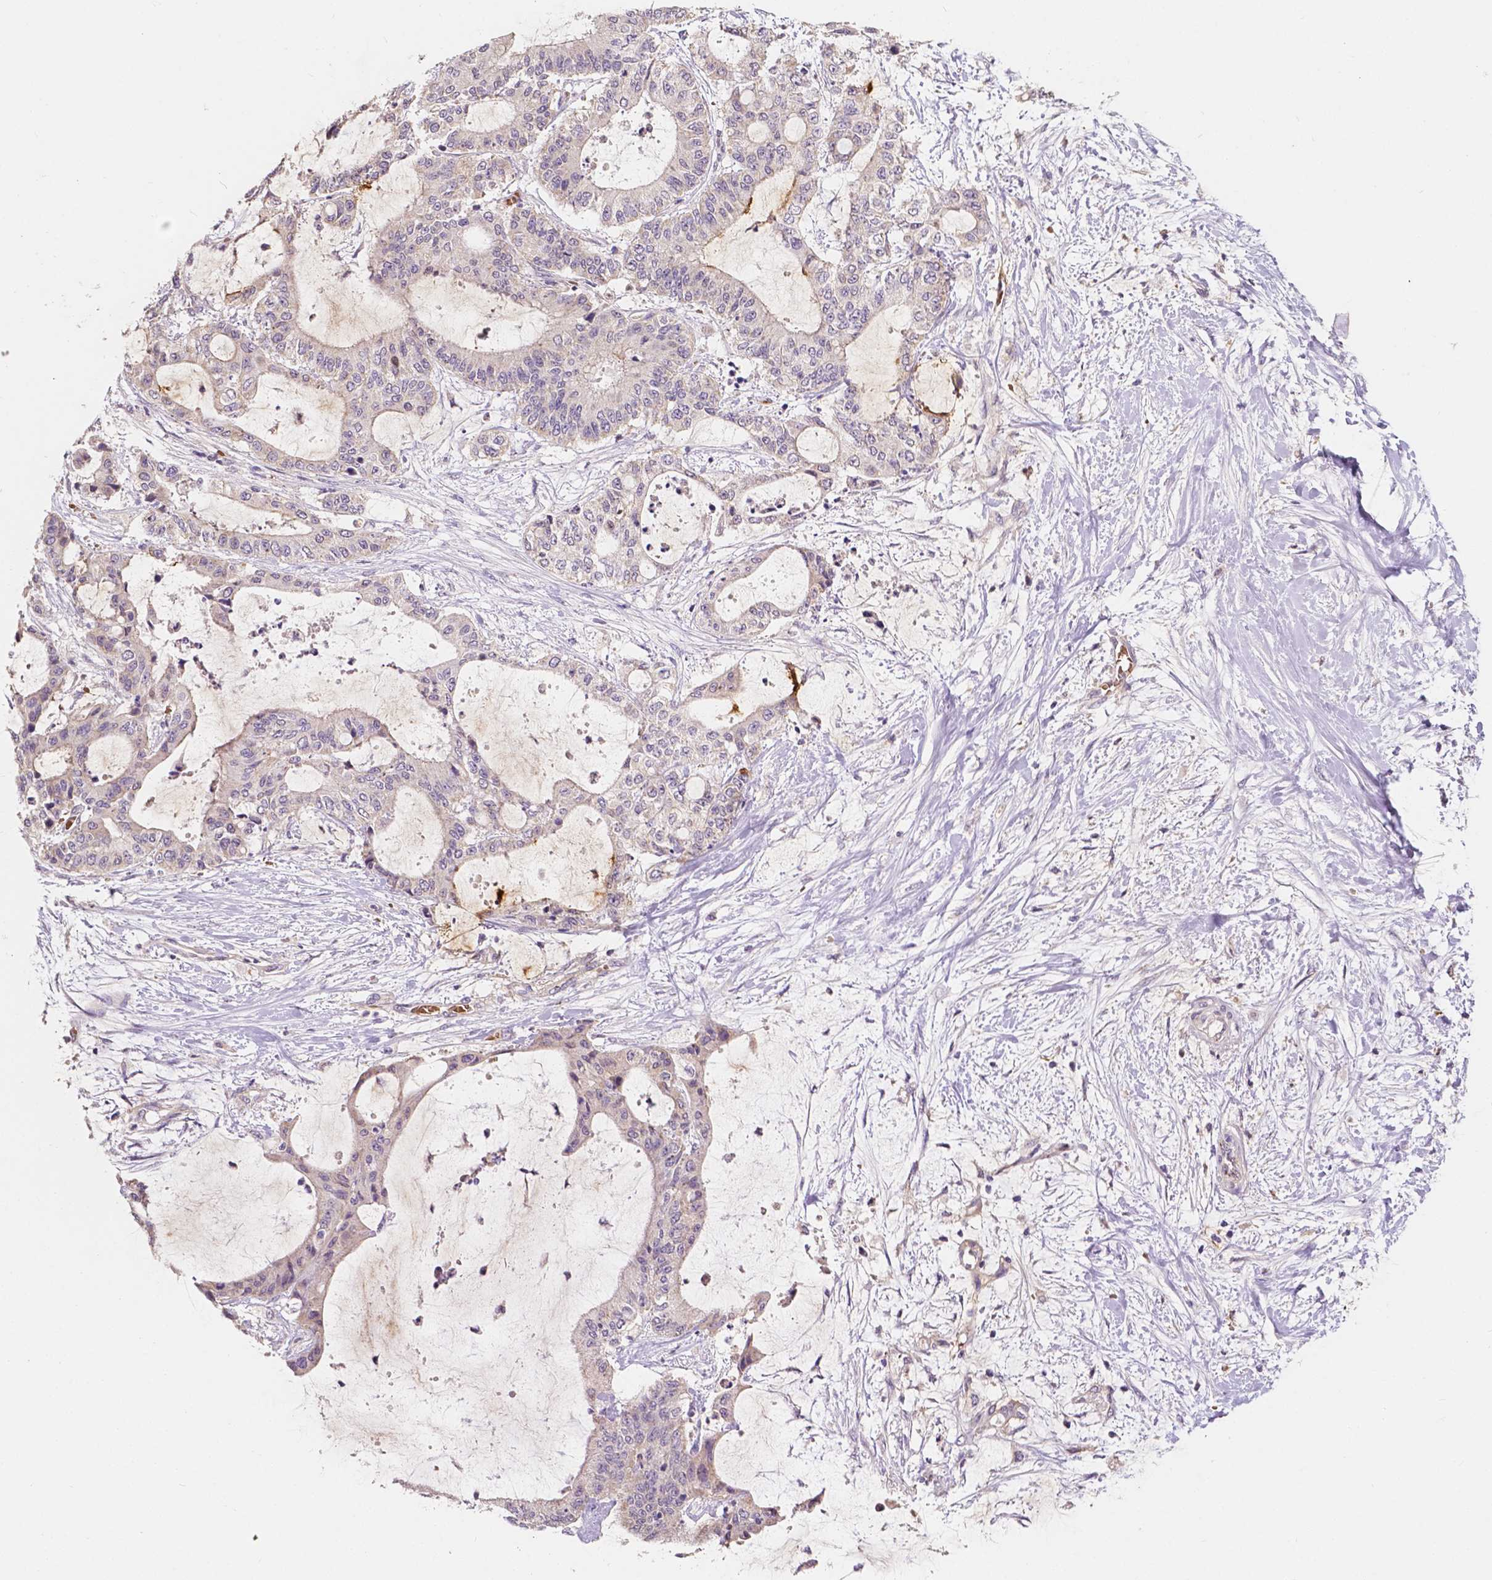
{"staining": {"intensity": "negative", "quantity": "none", "location": "none"}, "tissue": "liver cancer", "cell_type": "Tumor cells", "image_type": "cancer", "snomed": [{"axis": "morphology", "description": "Cholangiocarcinoma"}, {"axis": "topography", "description": "Liver"}], "caption": "A photomicrograph of human liver cholangiocarcinoma is negative for staining in tumor cells.", "gene": "SLC22A4", "patient": {"sex": "female", "age": 73}}